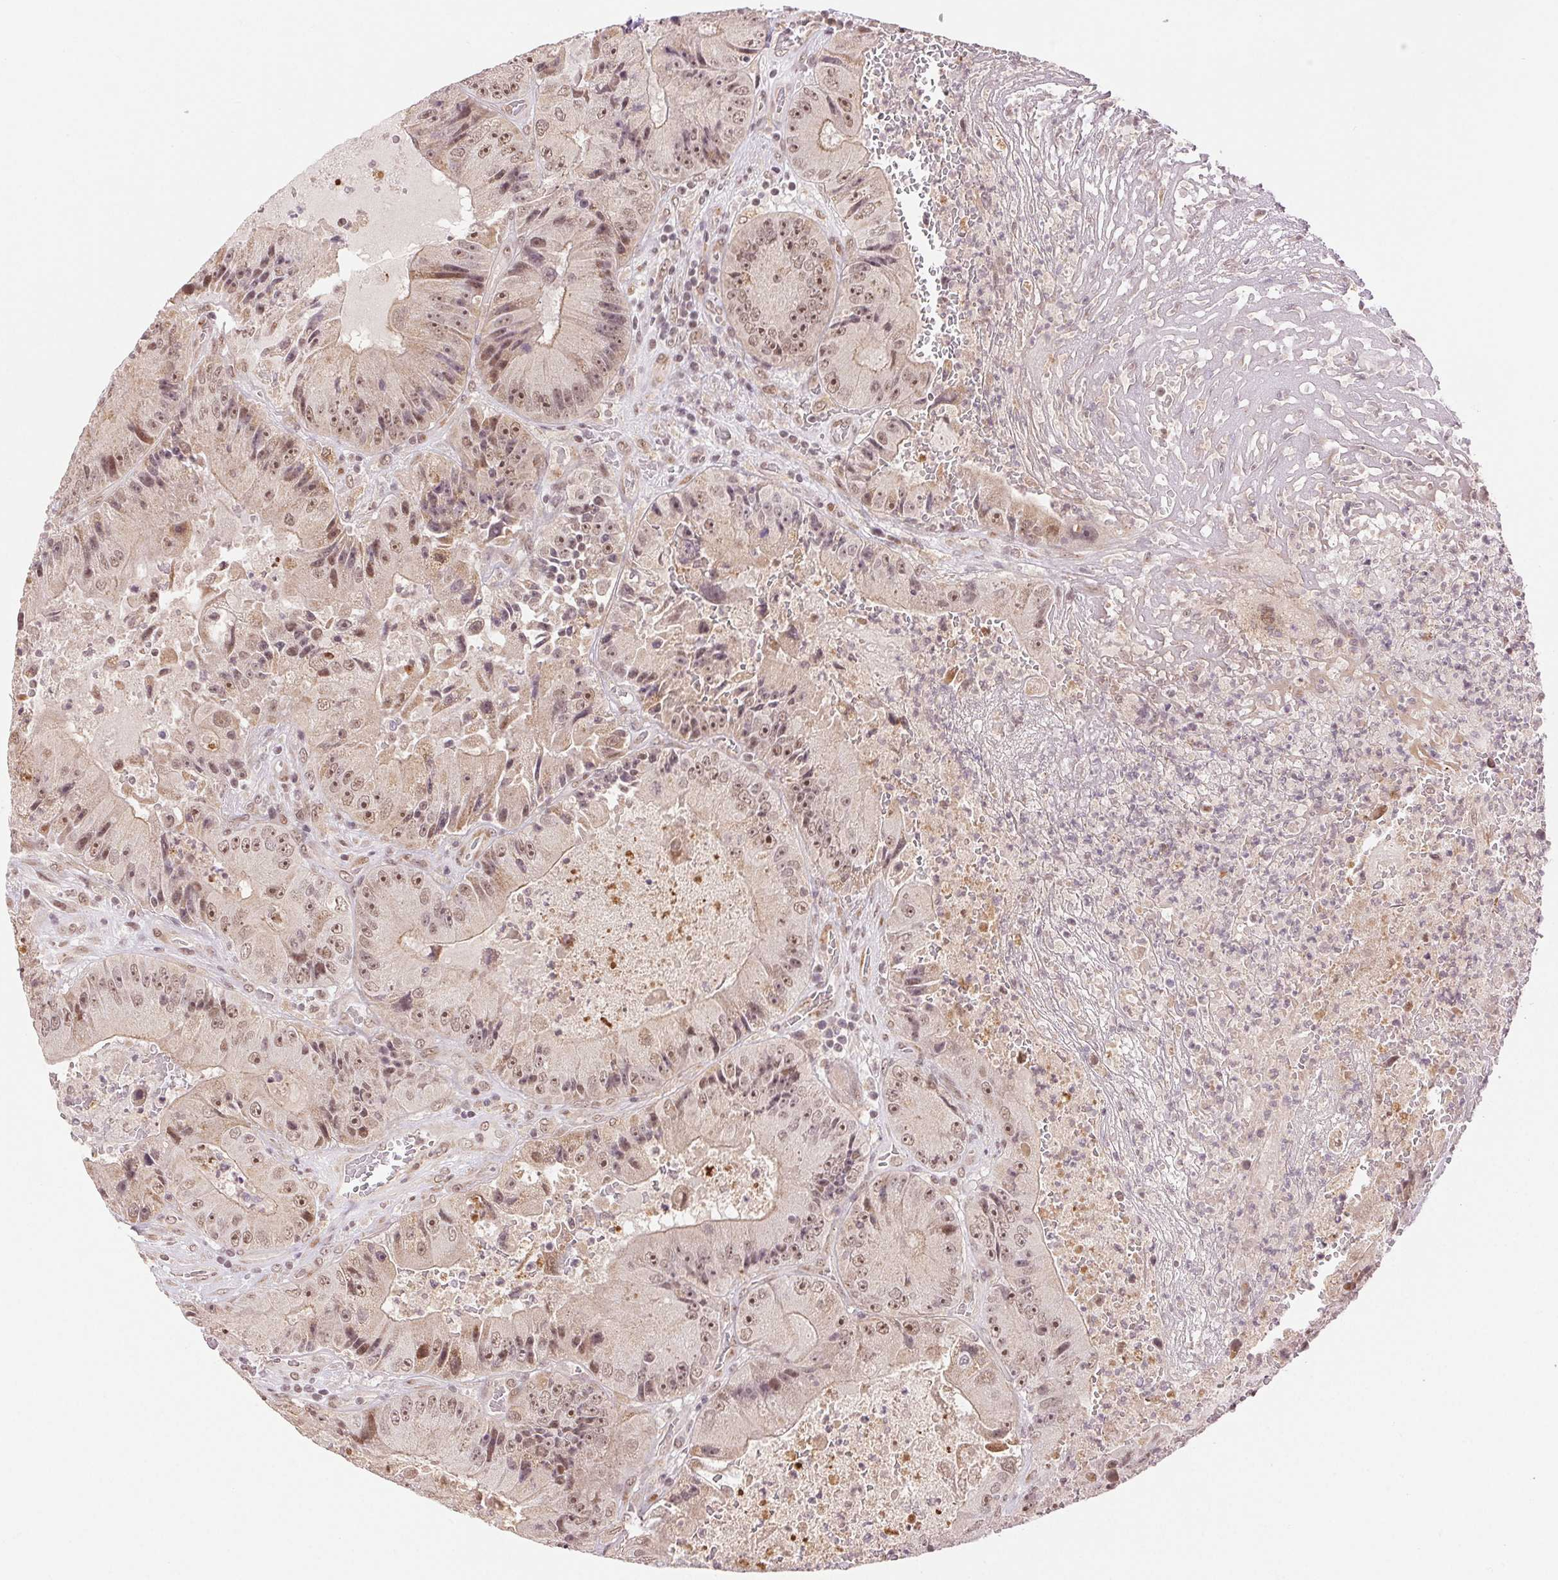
{"staining": {"intensity": "moderate", "quantity": ">75%", "location": "nuclear"}, "tissue": "colorectal cancer", "cell_type": "Tumor cells", "image_type": "cancer", "snomed": [{"axis": "morphology", "description": "Adenocarcinoma, NOS"}, {"axis": "topography", "description": "Colon"}], "caption": "Immunohistochemical staining of colorectal adenocarcinoma shows medium levels of moderate nuclear positivity in about >75% of tumor cells. The protein of interest is stained brown, and the nuclei are stained in blue (DAB IHC with brightfield microscopy, high magnification).", "gene": "GRHL3", "patient": {"sex": "female", "age": 86}}